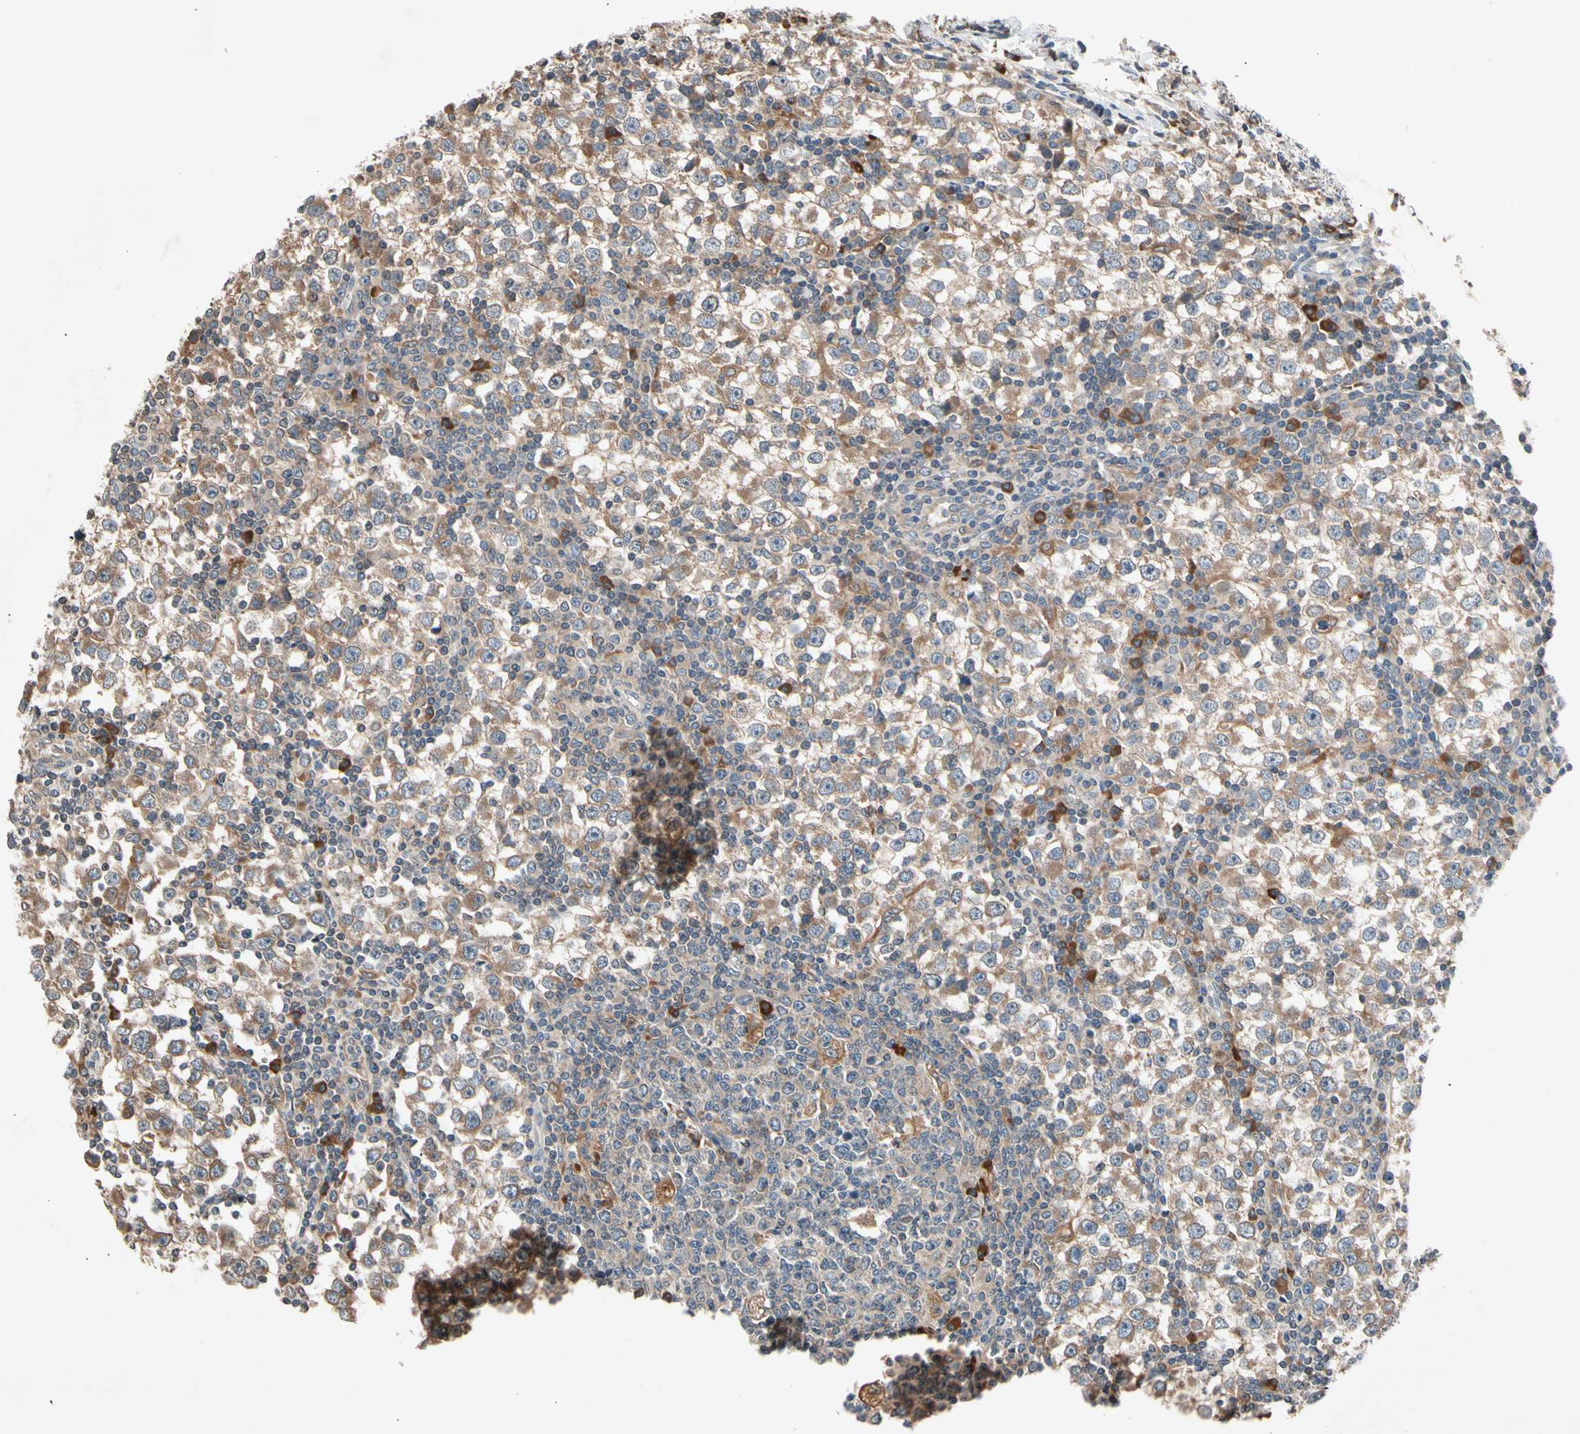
{"staining": {"intensity": "moderate", "quantity": ">75%", "location": "cytoplasmic/membranous"}, "tissue": "testis cancer", "cell_type": "Tumor cells", "image_type": "cancer", "snomed": [{"axis": "morphology", "description": "Seminoma, NOS"}, {"axis": "topography", "description": "Testis"}], "caption": "A medium amount of moderate cytoplasmic/membranous expression is identified in approximately >75% of tumor cells in testis seminoma tissue.", "gene": "PRDX4", "patient": {"sex": "male", "age": 65}}